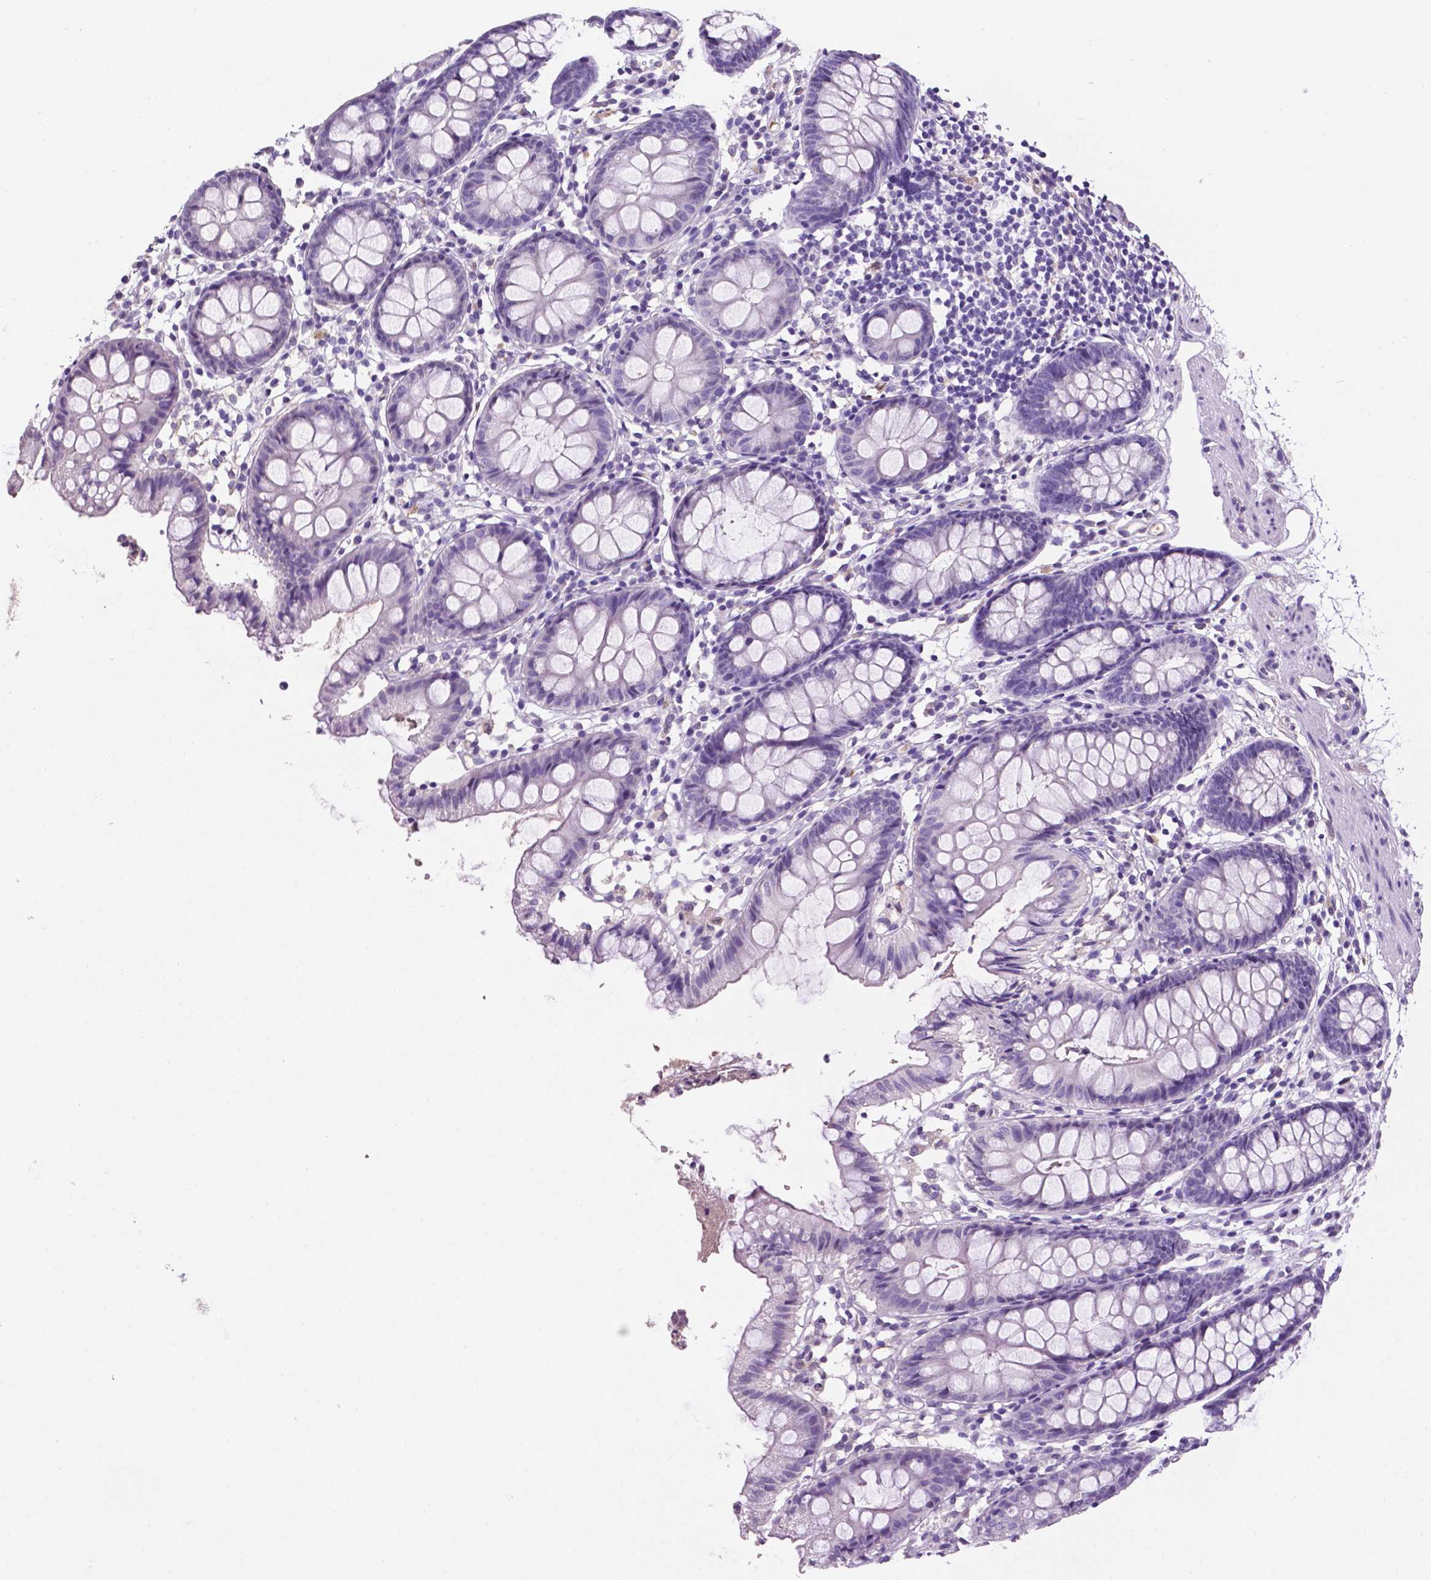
{"staining": {"intensity": "negative", "quantity": "none", "location": "none"}, "tissue": "colon", "cell_type": "Endothelial cells", "image_type": "normal", "snomed": [{"axis": "morphology", "description": "Normal tissue, NOS"}, {"axis": "topography", "description": "Colon"}], "caption": "The IHC micrograph has no significant expression in endothelial cells of colon. The staining was performed using DAB to visualize the protein expression in brown, while the nuclei were stained in blue with hematoxylin (Magnification: 20x).", "gene": "APOE", "patient": {"sex": "female", "age": 84}}